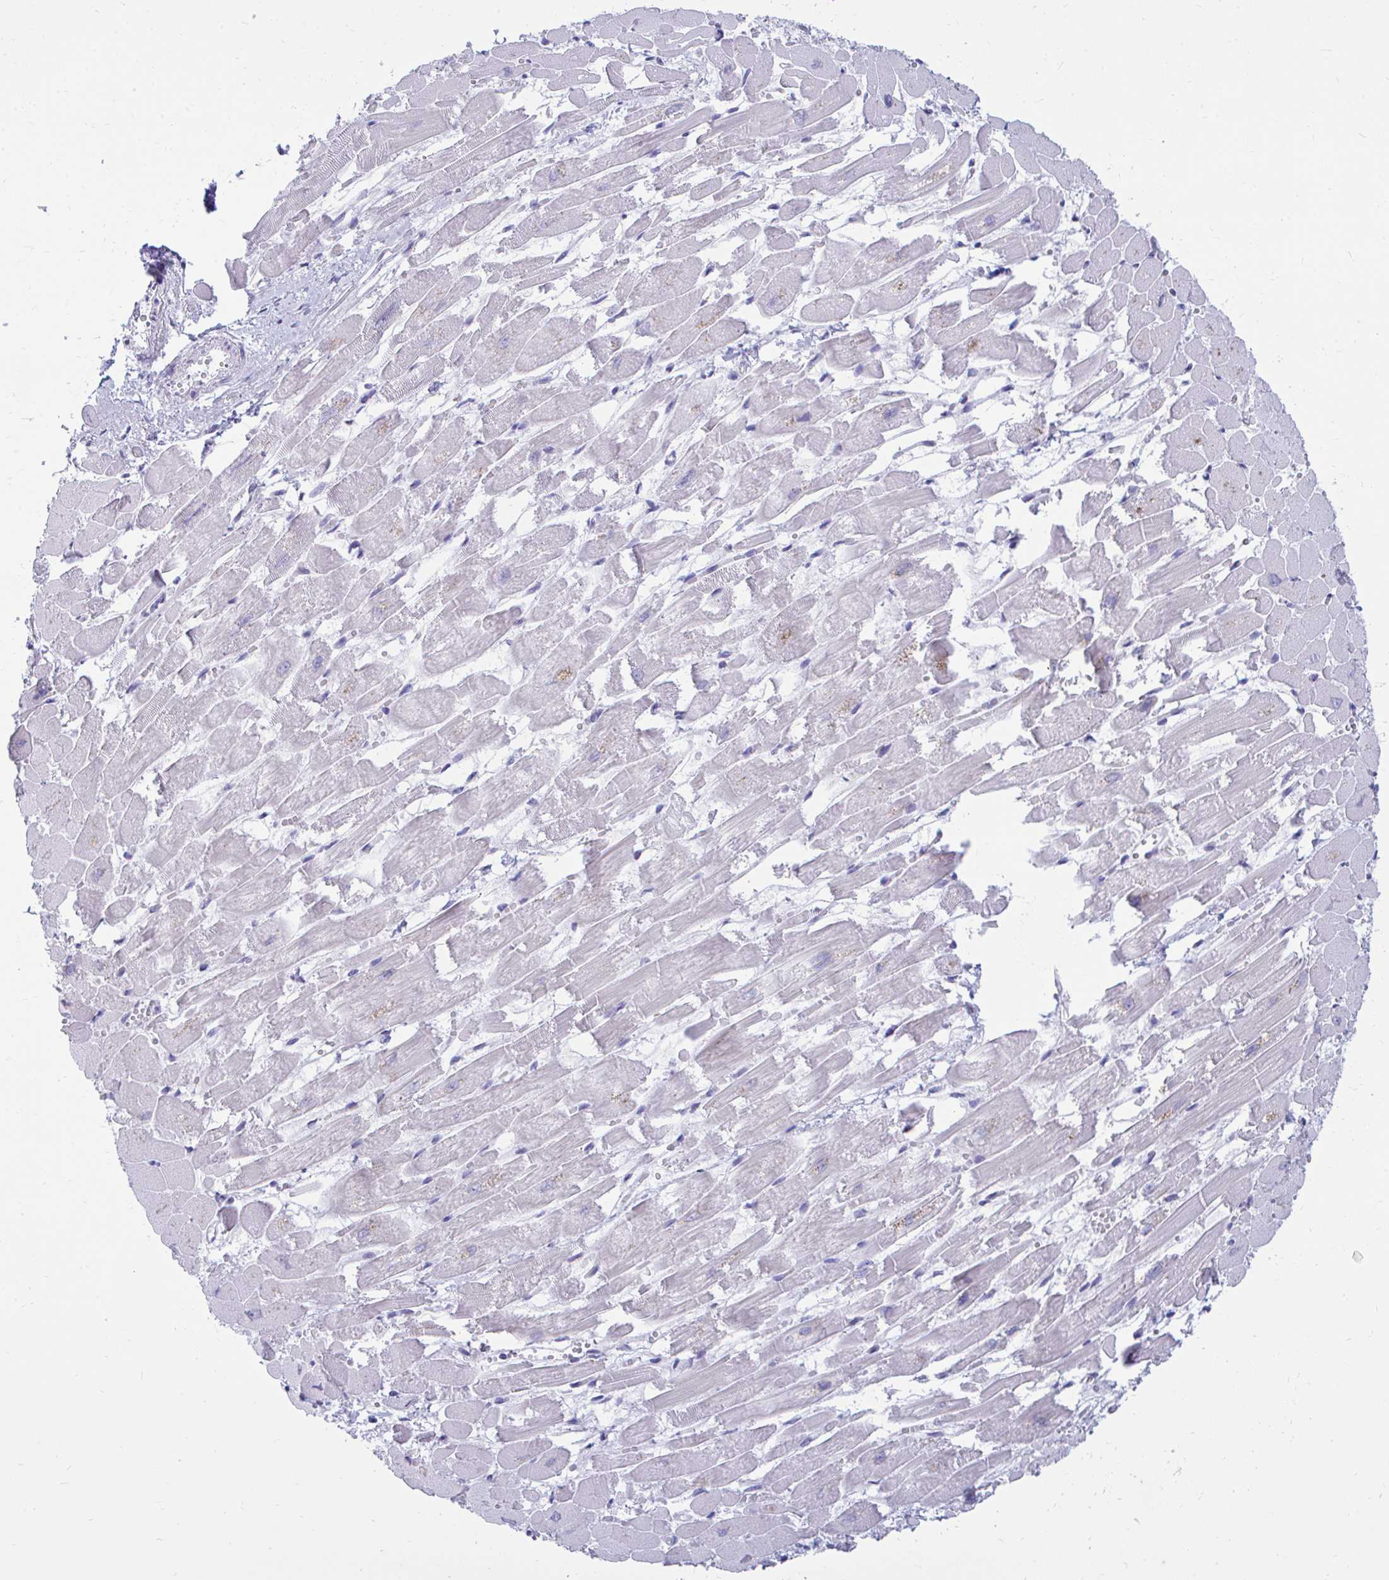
{"staining": {"intensity": "negative", "quantity": "none", "location": "none"}, "tissue": "heart muscle", "cell_type": "Cardiomyocytes", "image_type": "normal", "snomed": [{"axis": "morphology", "description": "Normal tissue, NOS"}, {"axis": "topography", "description": "Heart"}], "caption": "Immunohistochemical staining of normal heart muscle shows no significant staining in cardiomyocytes.", "gene": "CSE1L", "patient": {"sex": "female", "age": 52}}